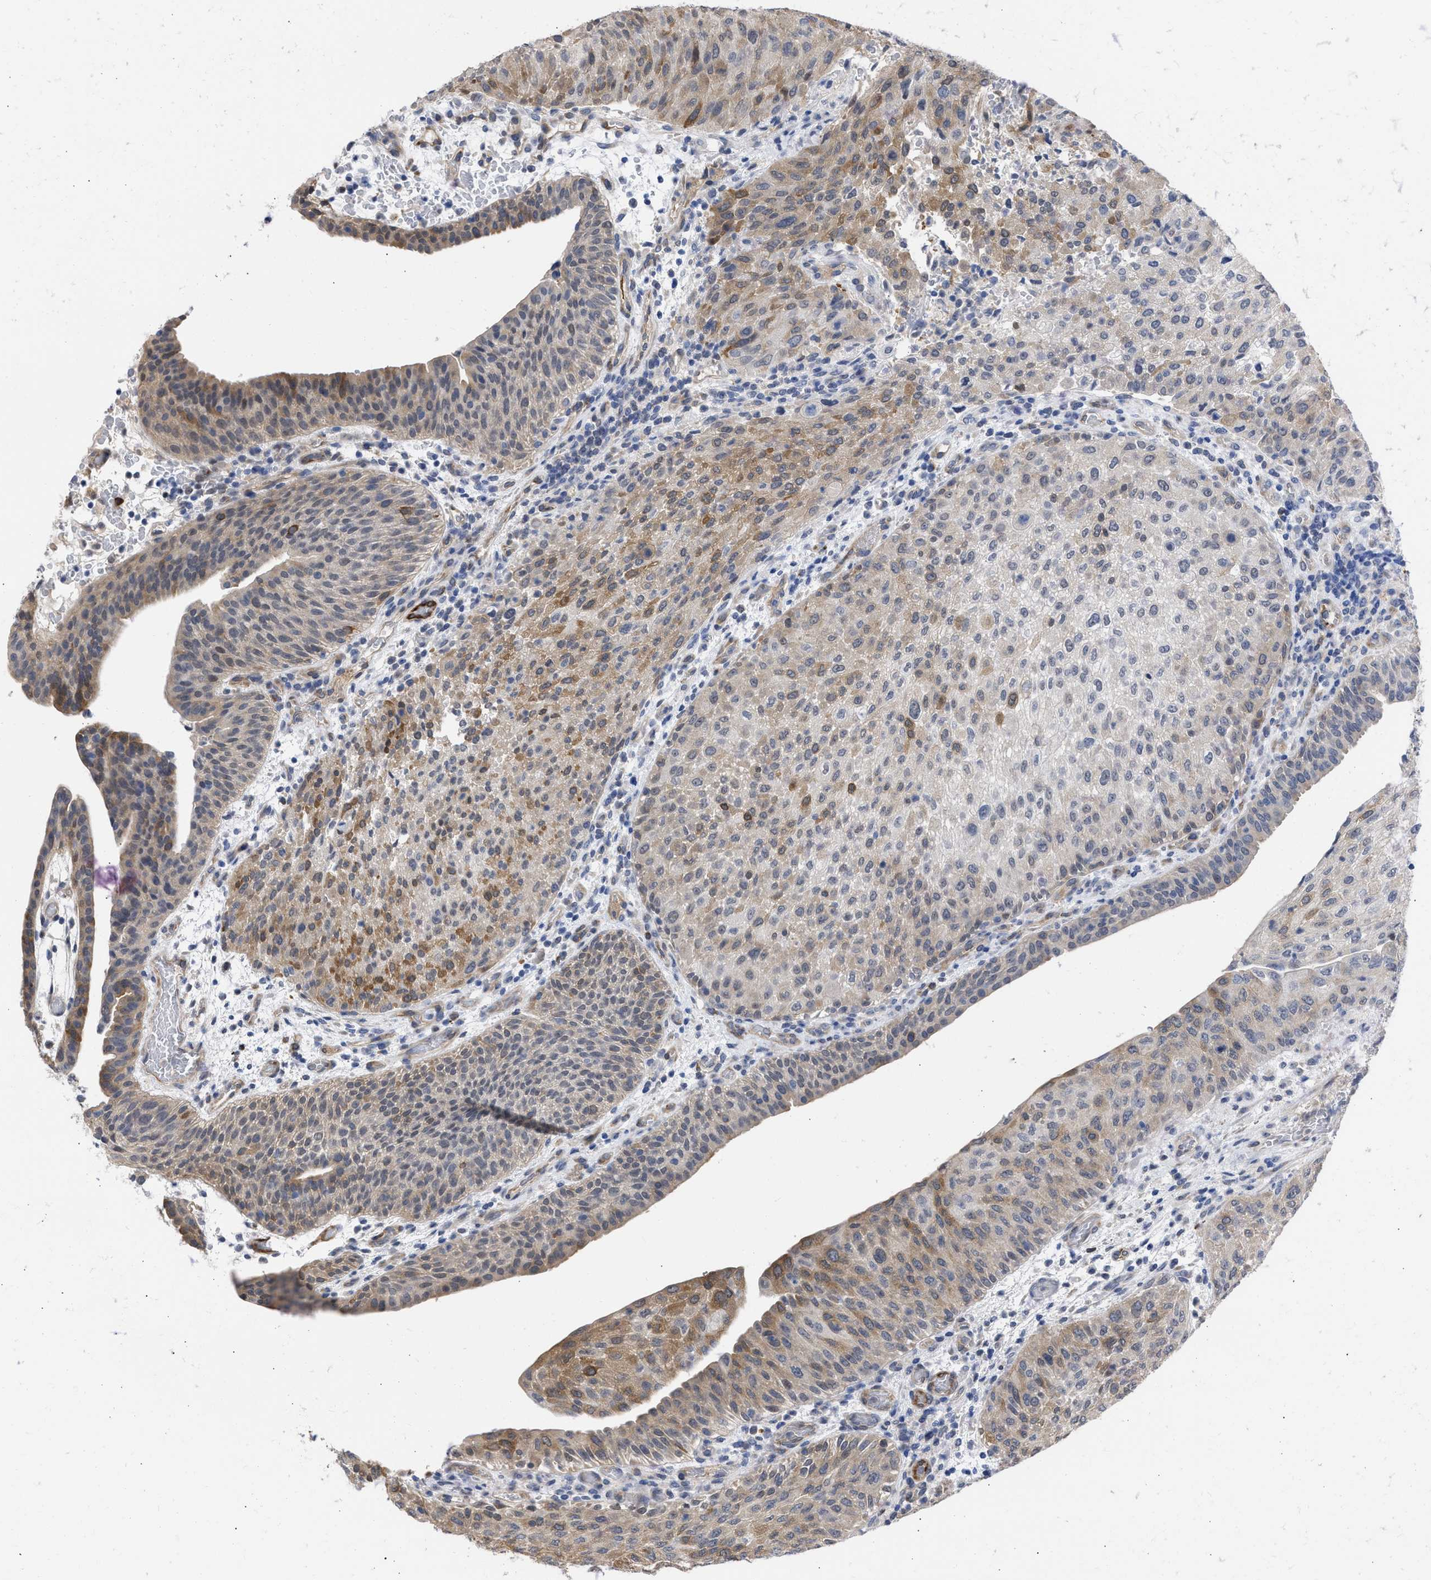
{"staining": {"intensity": "moderate", "quantity": "25%-75%", "location": "cytoplasmic/membranous"}, "tissue": "urothelial cancer", "cell_type": "Tumor cells", "image_type": "cancer", "snomed": [{"axis": "morphology", "description": "Urothelial carcinoma, Low grade"}, {"axis": "morphology", "description": "Urothelial carcinoma, High grade"}, {"axis": "topography", "description": "Urinary bladder"}], "caption": "A brown stain highlights moderate cytoplasmic/membranous expression of a protein in urothelial cancer tumor cells. Immunohistochemistry (ihc) stains the protein in brown and the nuclei are stained blue.", "gene": "THRA", "patient": {"sex": "male", "age": 35}}